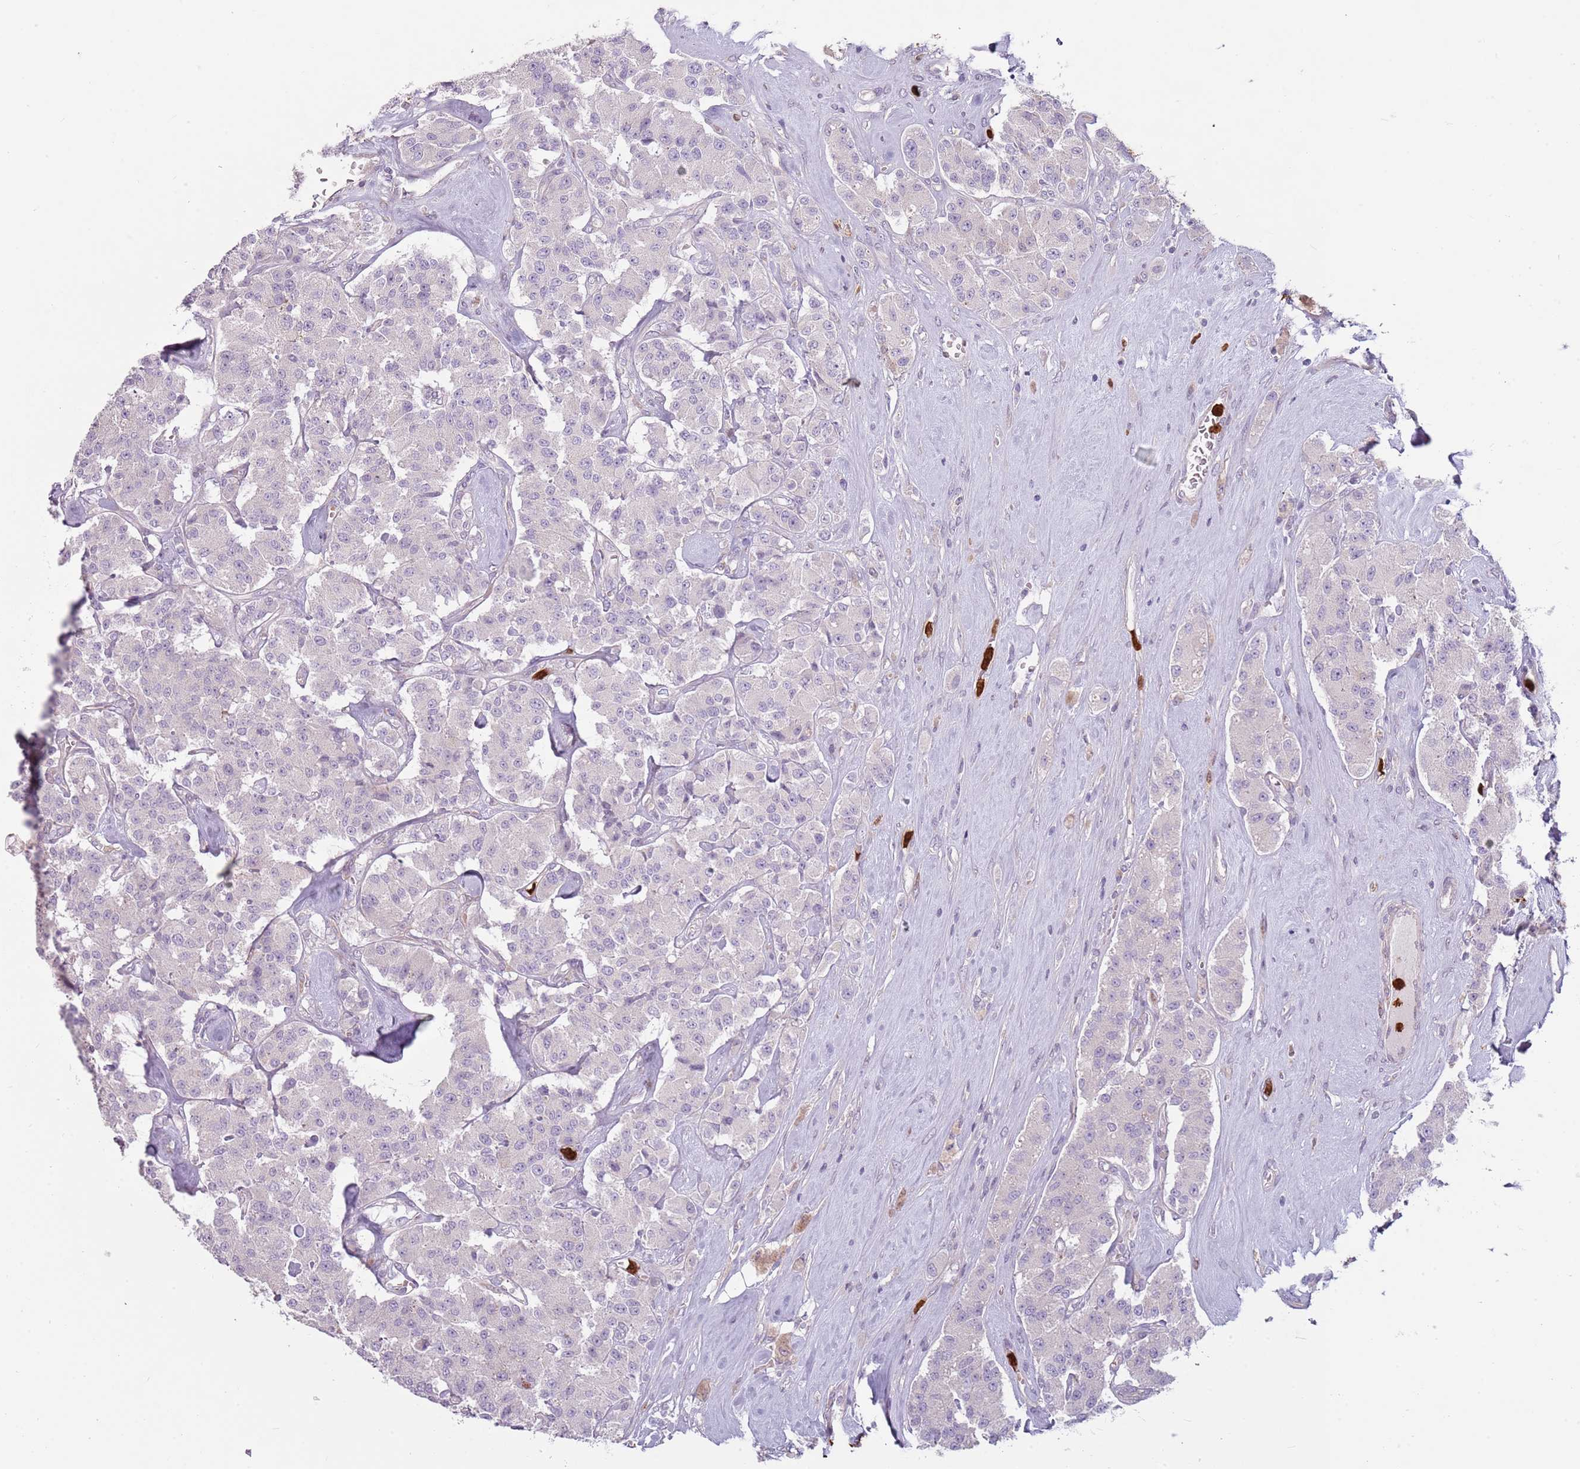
{"staining": {"intensity": "negative", "quantity": "none", "location": "none"}, "tissue": "carcinoid", "cell_type": "Tumor cells", "image_type": "cancer", "snomed": [{"axis": "morphology", "description": "Carcinoid, malignant, NOS"}, {"axis": "topography", "description": "Pancreas"}], "caption": "The IHC photomicrograph has no significant positivity in tumor cells of carcinoid tissue.", "gene": "SPAG4", "patient": {"sex": "male", "age": 41}}